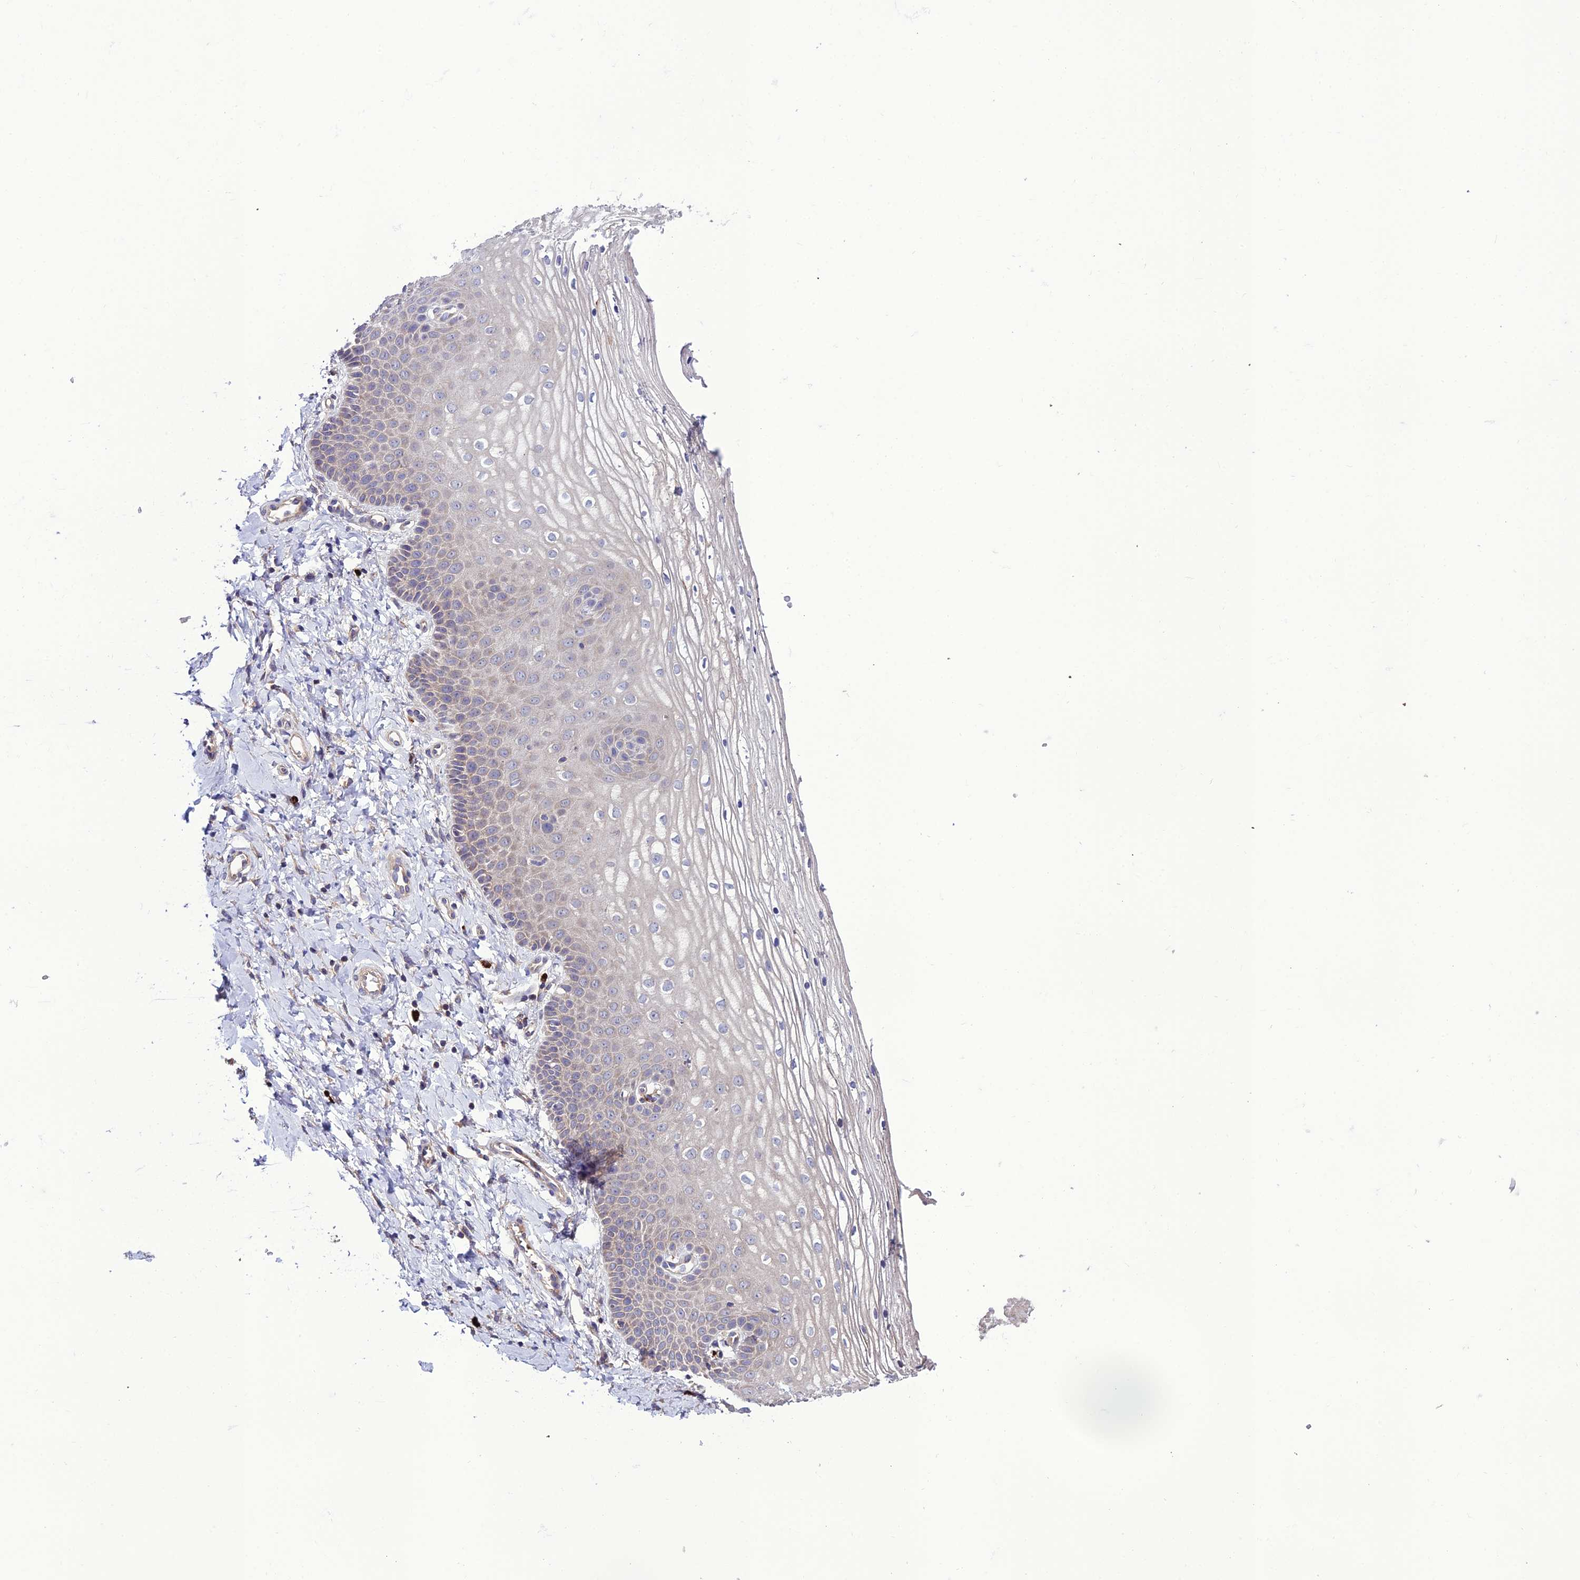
{"staining": {"intensity": "weak", "quantity": "<25%", "location": "cytoplasmic/membranous"}, "tissue": "vagina", "cell_type": "Squamous epithelial cells", "image_type": "normal", "snomed": [{"axis": "morphology", "description": "Normal tissue, NOS"}, {"axis": "topography", "description": "Vagina"}], "caption": "An image of human vagina is negative for staining in squamous epithelial cells. (Stains: DAB immunohistochemistry with hematoxylin counter stain, Microscopy: brightfield microscopy at high magnification).", "gene": "PPIL3", "patient": {"sex": "female", "age": 68}}